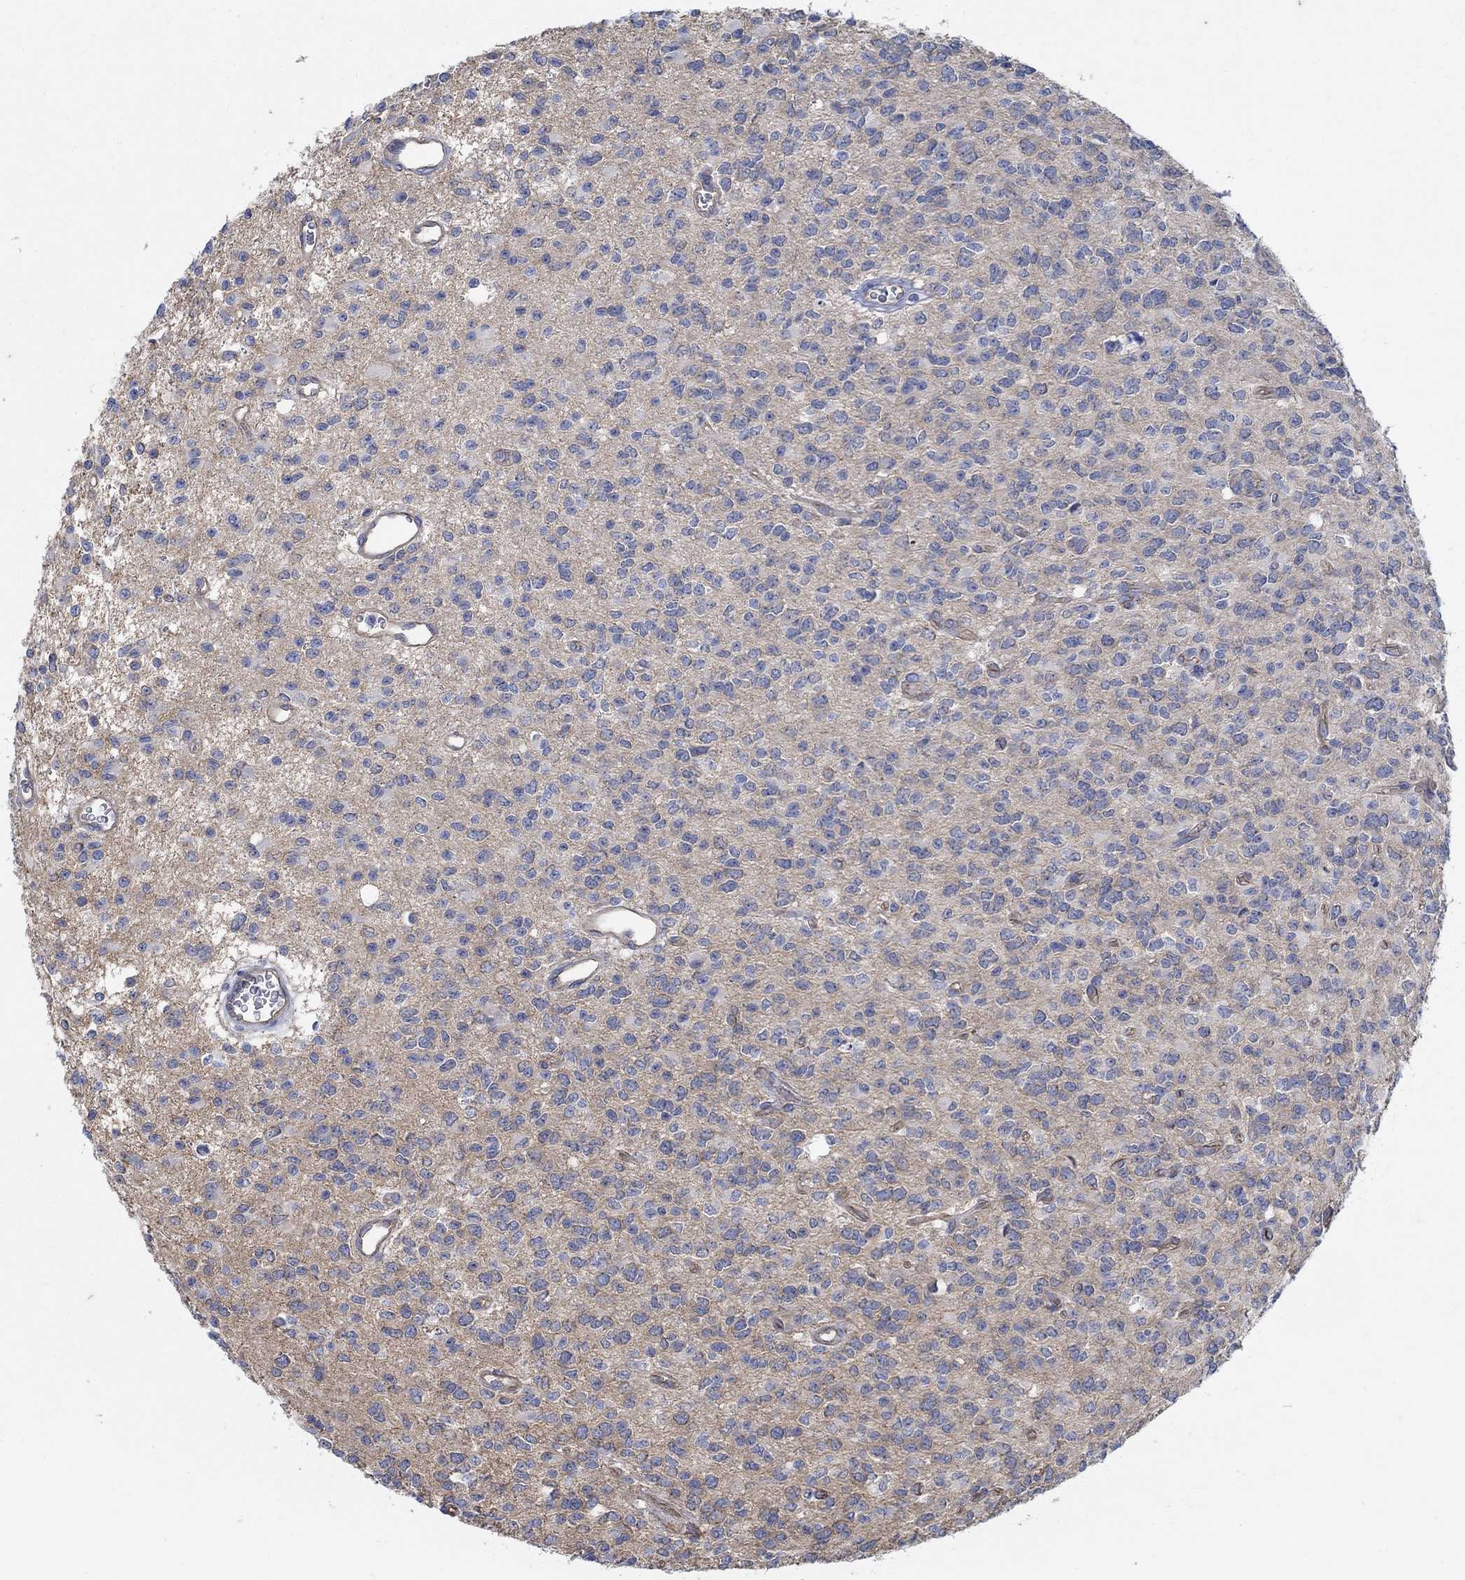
{"staining": {"intensity": "negative", "quantity": "none", "location": "none"}, "tissue": "glioma", "cell_type": "Tumor cells", "image_type": "cancer", "snomed": [{"axis": "morphology", "description": "Glioma, malignant, Low grade"}, {"axis": "topography", "description": "Brain"}], "caption": "An image of human glioma is negative for staining in tumor cells. (Stains: DAB (3,3'-diaminobenzidine) immunohistochemistry (IHC) with hematoxylin counter stain, Microscopy: brightfield microscopy at high magnification).", "gene": "TMEM198", "patient": {"sex": "female", "age": 45}}